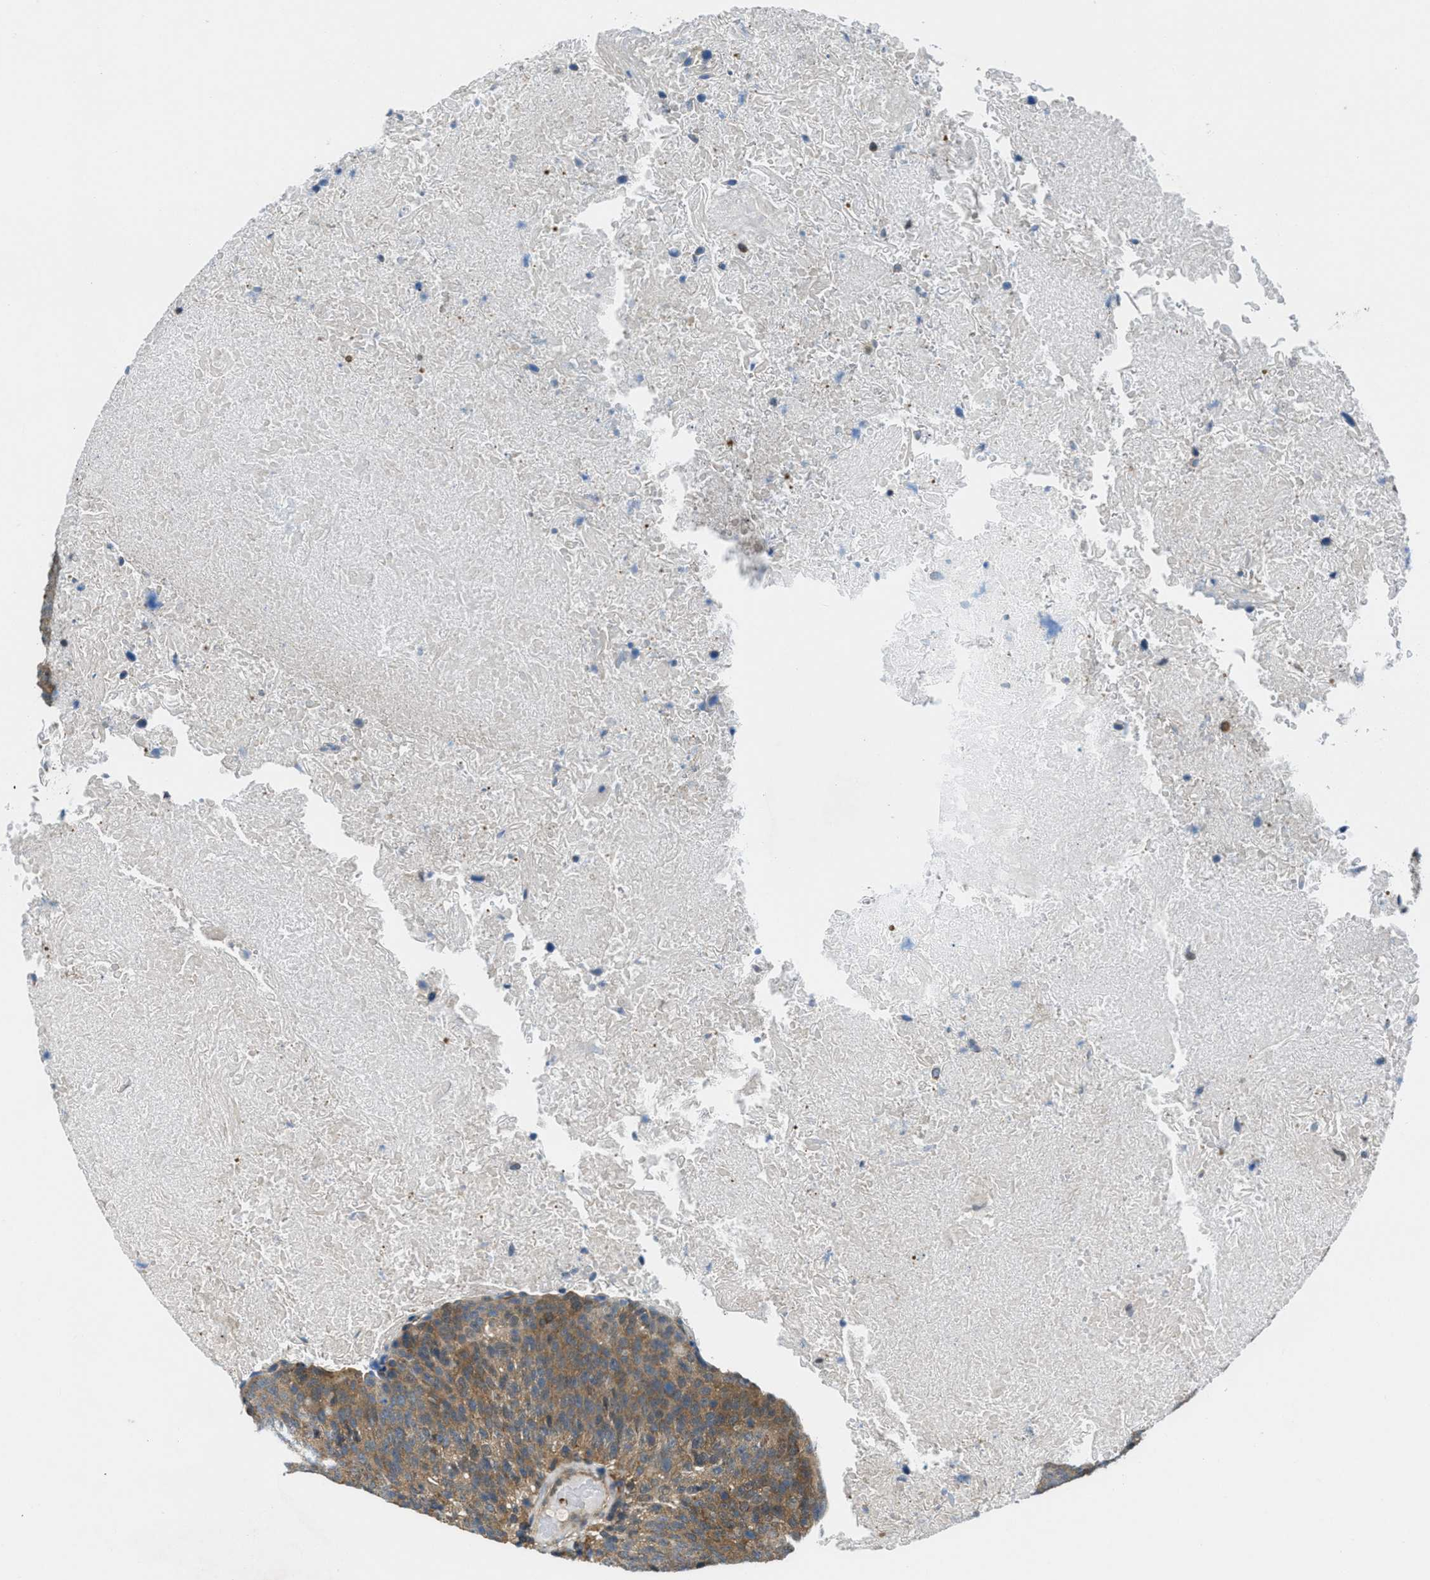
{"staining": {"intensity": "moderate", "quantity": ">75%", "location": "cytoplasmic/membranous"}, "tissue": "head and neck cancer", "cell_type": "Tumor cells", "image_type": "cancer", "snomed": [{"axis": "morphology", "description": "Squamous cell carcinoma, NOS"}, {"axis": "morphology", "description": "Squamous cell carcinoma, metastatic, NOS"}, {"axis": "topography", "description": "Lymph node"}, {"axis": "topography", "description": "Head-Neck"}], "caption": "There is medium levels of moderate cytoplasmic/membranous positivity in tumor cells of head and neck metastatic squamous cell carcinoma, as demonstrated by immunohistochemical staining (brown color).", "gene": "PIP5K1C", "patient": {"sex": "male", "age": 62}}